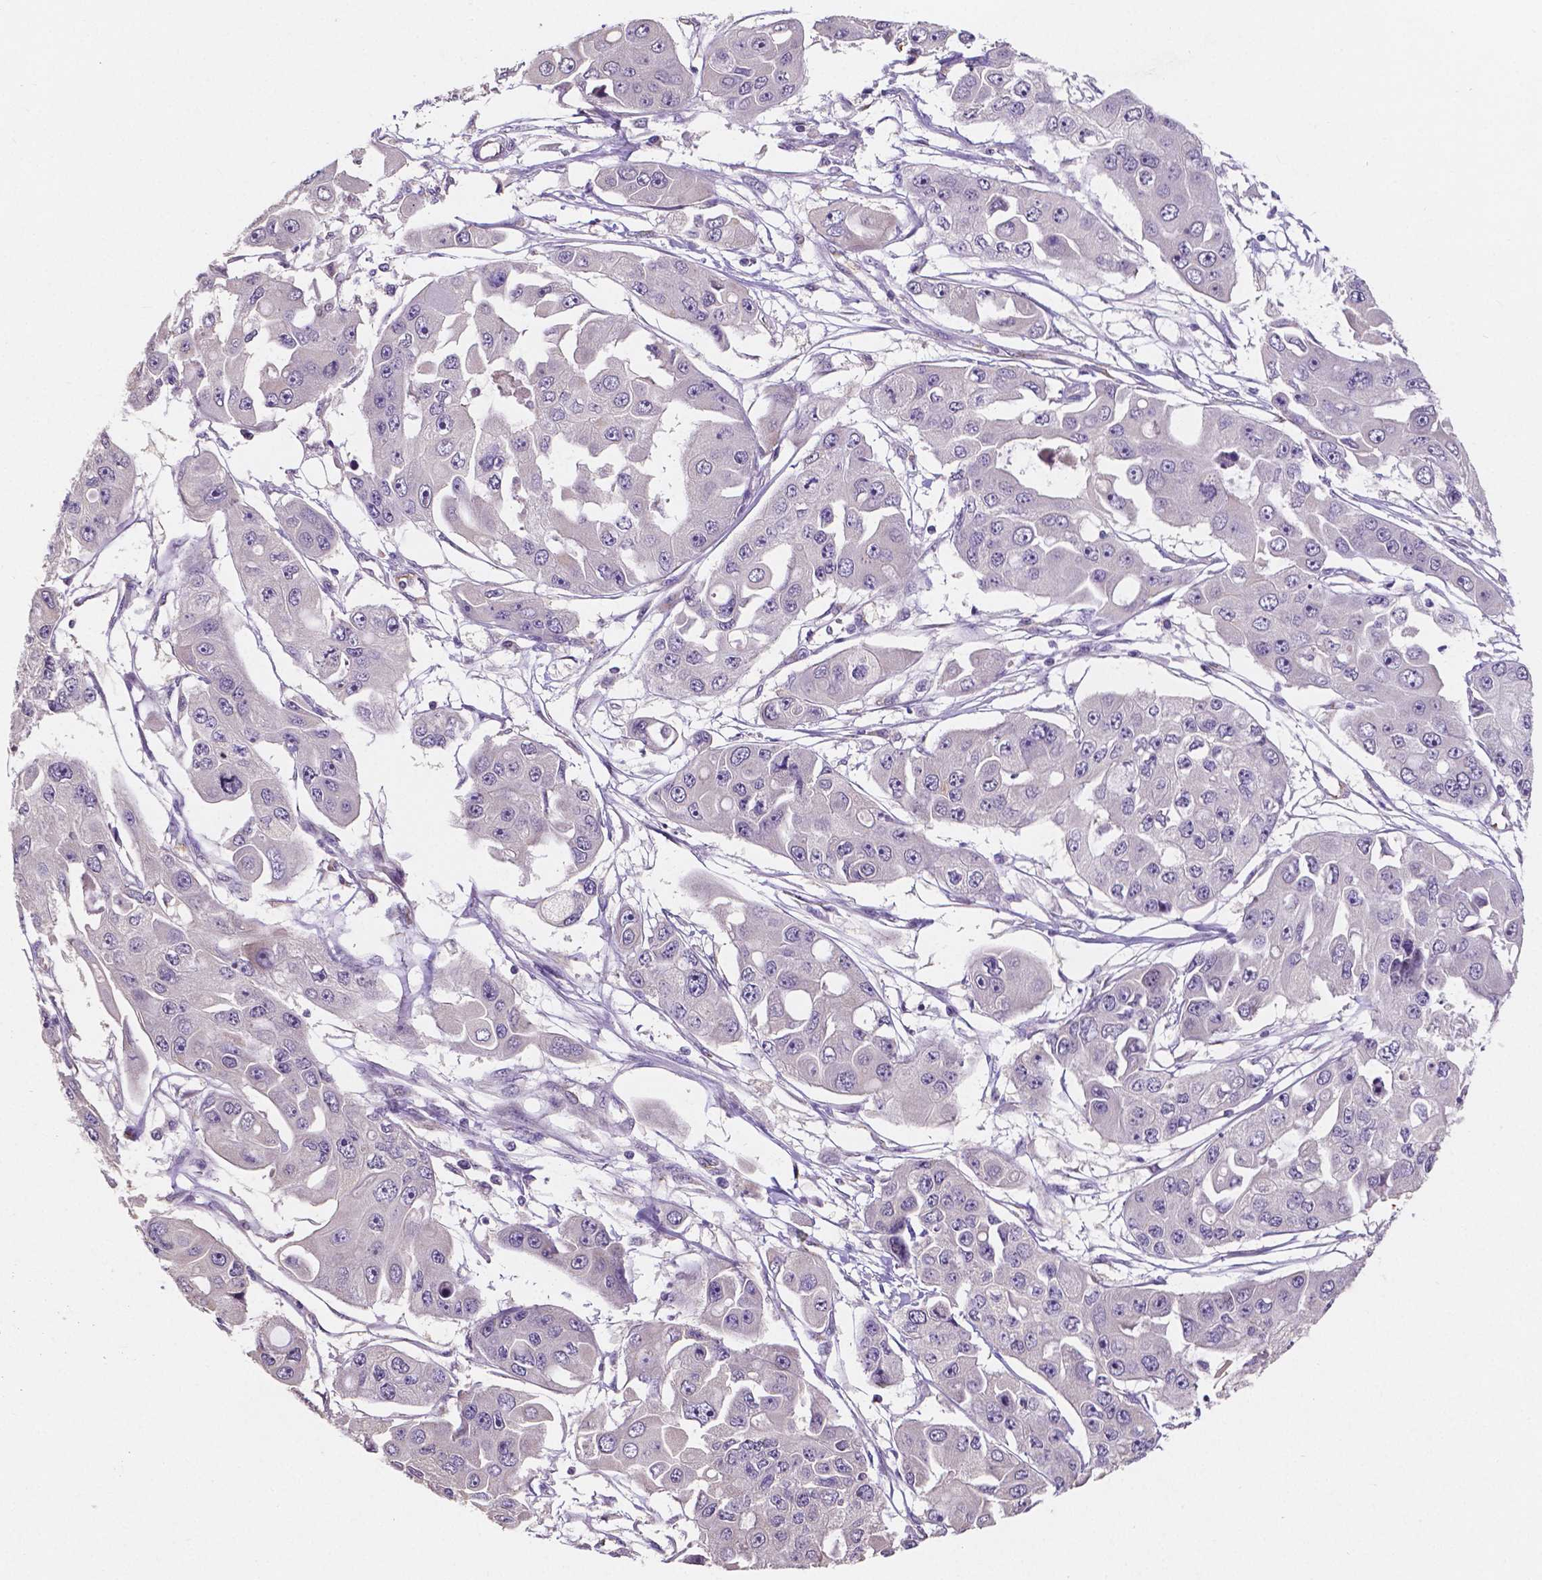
{"staining": {"intensity": "negative", "quantity": "none", "location": "none"}, "tissue": "ovarian cancer", "cell_type": "Tumor cells", "image_type": "cancer", "snomed": [{"axis": "morphology", "description": "Cystadenocarcinoma, serous, NOS"}, {"axis": "topography", "description": "Ovary"}], "caption": "A micrograph of serous cystadenocarcinoma (ovarian) stained for a protein displays no brown staining in tumor cells.", "gene": "ELAVL2", "patient": {"sex": "female", "age": 56}}